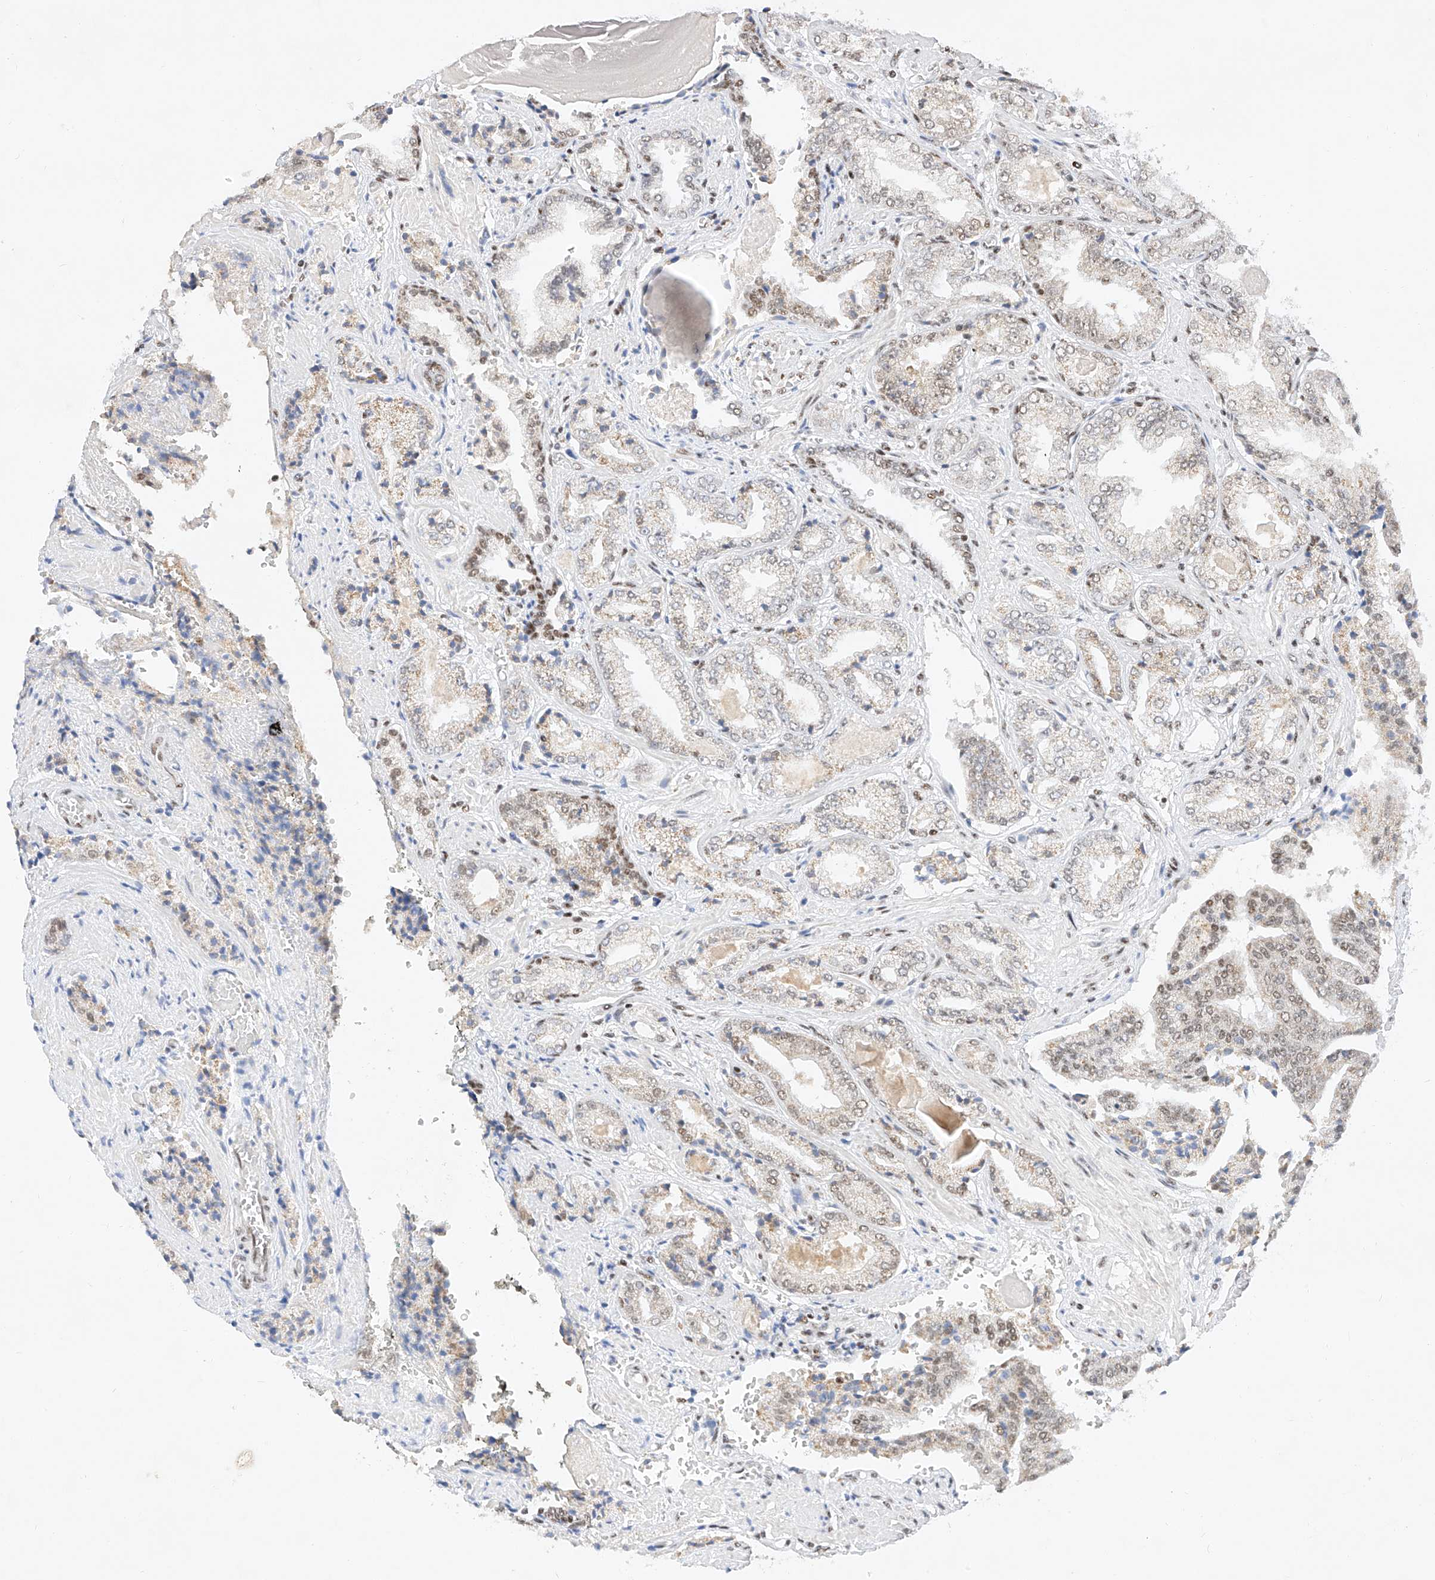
{"staining": {"intensity": "weak", "quantity": "<25%", "location": "nuclear"}, "tissue": "prostate cancer", "cell_type": "Tumor cells", "image_type": "cancer", "snomed": [{"axis": "morphology", "description": "Adenocarcinoma, High grade"}, {"axis": "topography", "description": "Prostate"}], "caption": "The immunohistochemistry histopathology image has no significant positivity in tumor cells of prostate cancer (high-grade adenocarcinoma) tissue. (Brightfield microscopy of DAB IHC at high magnification).", "gene": "NRF1", "patient": {"sex": "male", "age": 71}}